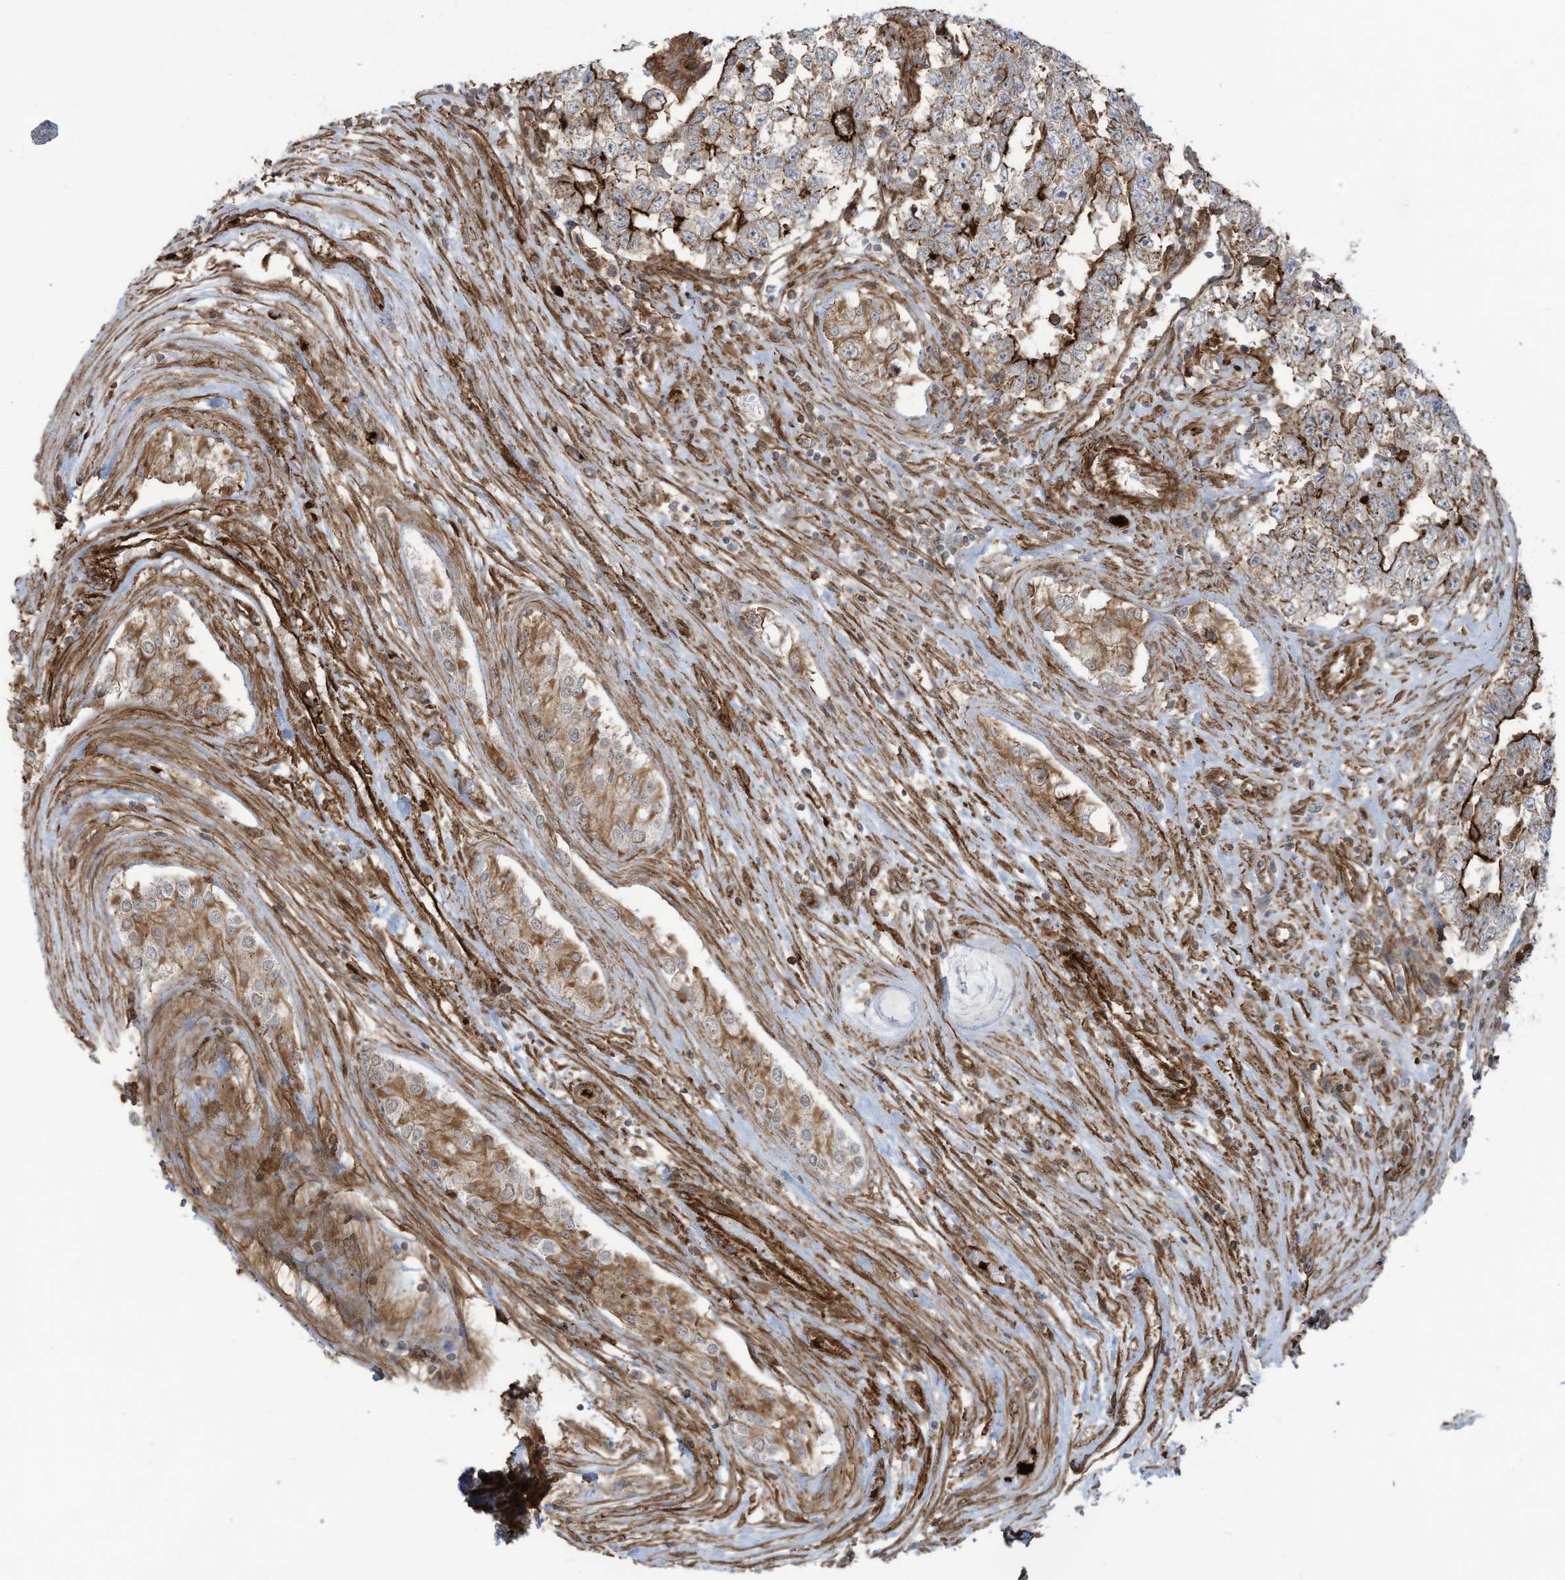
{"staining": {"intensity": "strong", "quantity": "<25%", "location": "cytoplasmic/membranous"}, "tissue": "testis cancer", "cell_type": "Tumor cells", "image_type": "cancer", "snomed": [{"axis": "morphology", "description": "Carcinoma, Embryonal, NOS"}, {"axis": "topography", "description": "Testis"}], "caption": "Brown immunohistochemical staining in human embryonal carcinoma (testis) shows strong cytoplasmic/membranous positivity in about <25% of tumor cells.", "gene": "SLC9A2", "patient": {"sex": "male", "age": 25}}